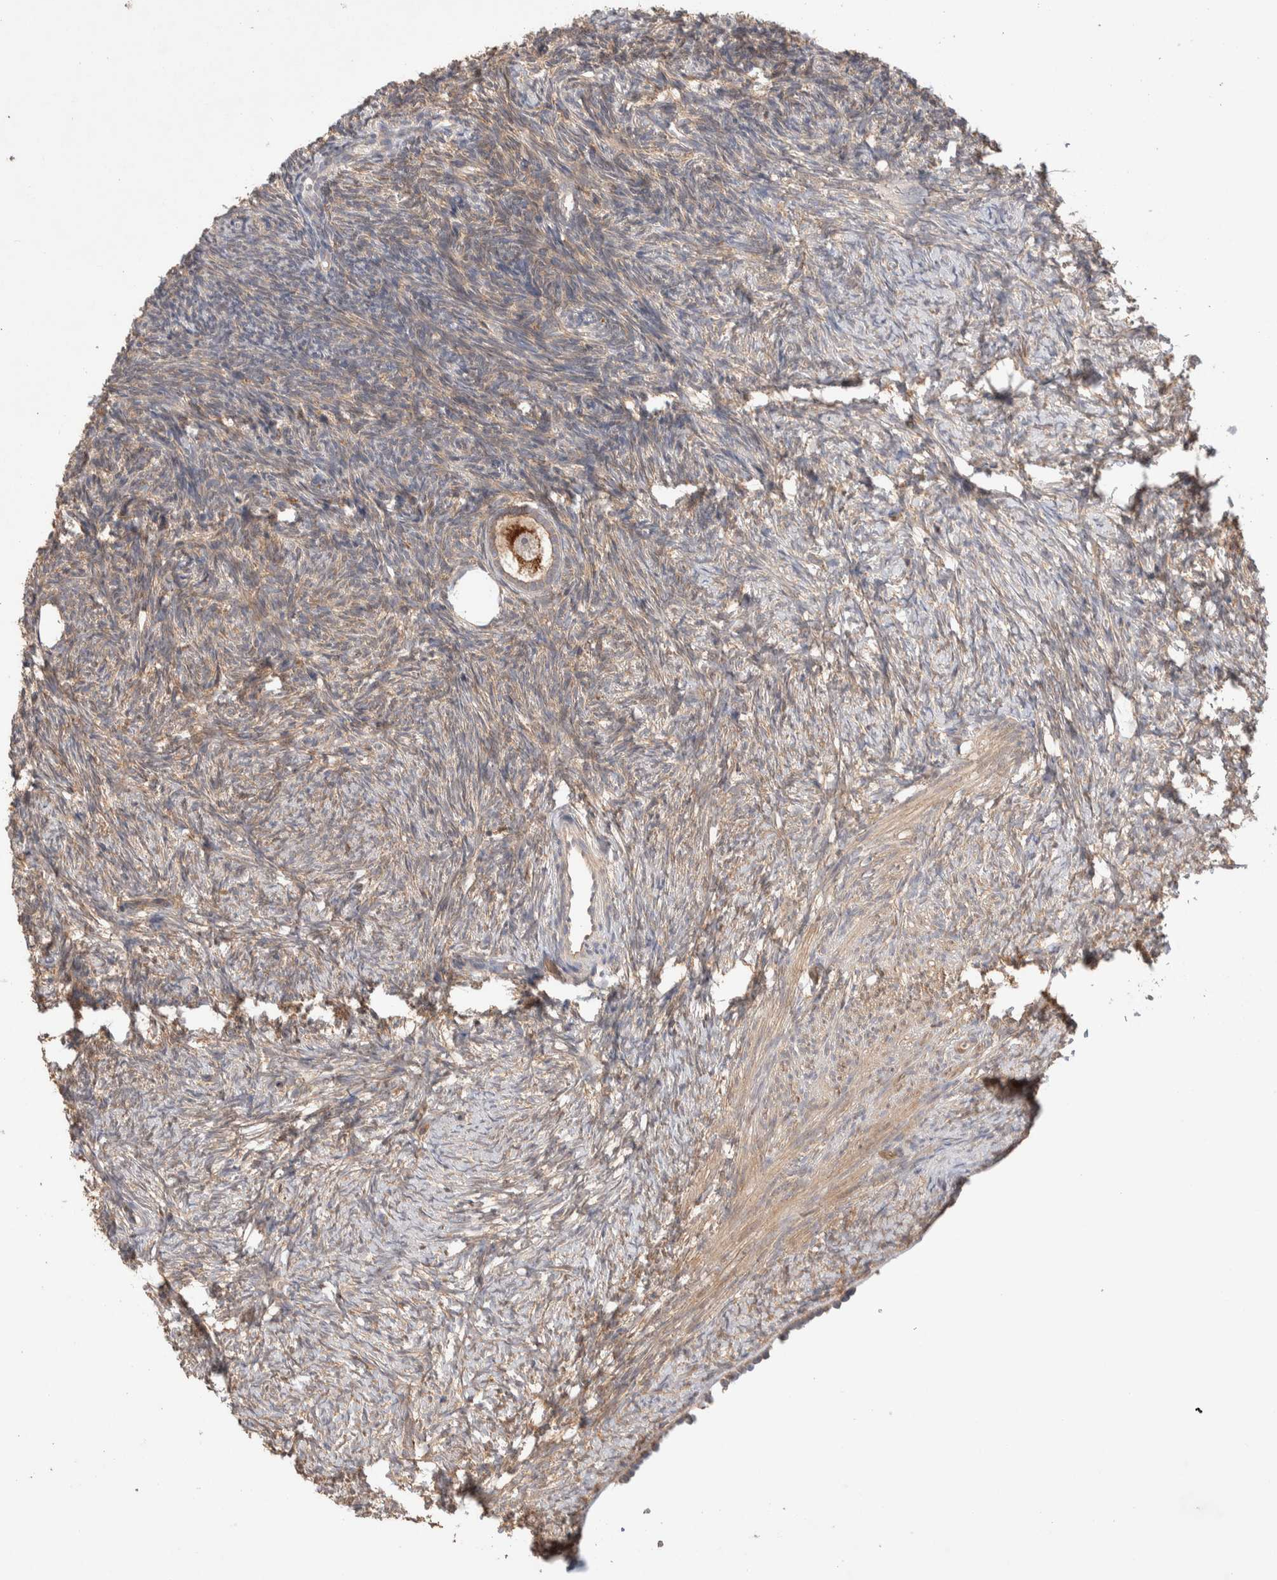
{"staining": {"intensity": "moderate", "quantity": ">75%", "location": "cytoplasmic/membranous"}, "tissue": "ovary", "cell_type": "Follicle cells", "image_type": "normal", "snomed": [{"axis": "morphology", "description": "Normal tissue, NOS"}, {"axis": "topography", "description": "Ovary"}], "caption": "DAB immunohistochemical staining of benign ovary demonstrates moderate cytoplasmic/membranous protein expression in about >75% of follicle cells.", "gene": "DEPTOR", "patient": {"sex": "female", "age": 34}}